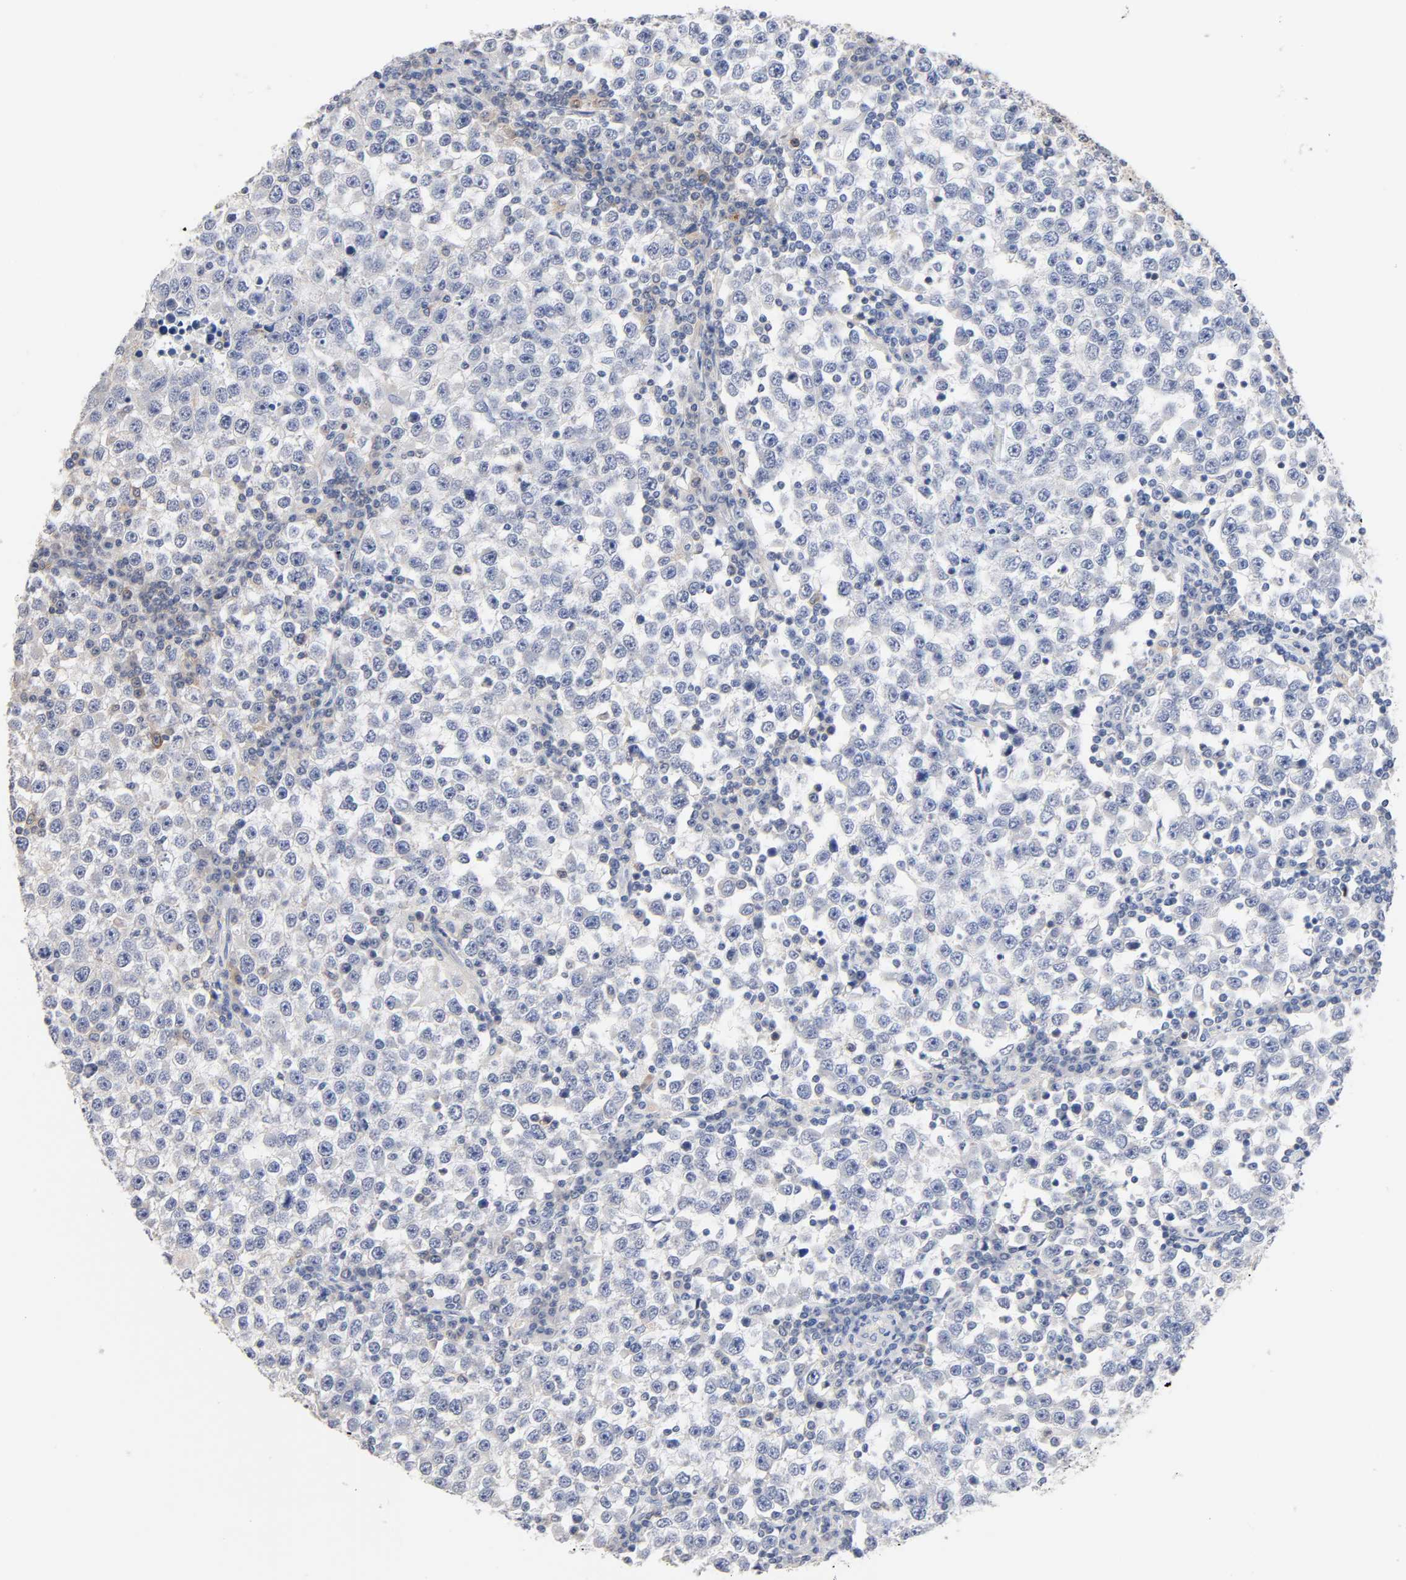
{"staining": {"intensity": "negative", "quantity": "none", "location": "none"}, "tissue": "testis cancer", "cell_type": "Tumor cells", "image_type": "cancer", "snomed": [{"axis": "morphology", "description": "Seminoma, NOS"}, {"axis": "topography", "description": "Testis"}], "caption": "The histopathology image reveals no staining of tumor cells in testis cancer.", "gene": "MALT1", "patient": {"sex": "male", "age": 65}}